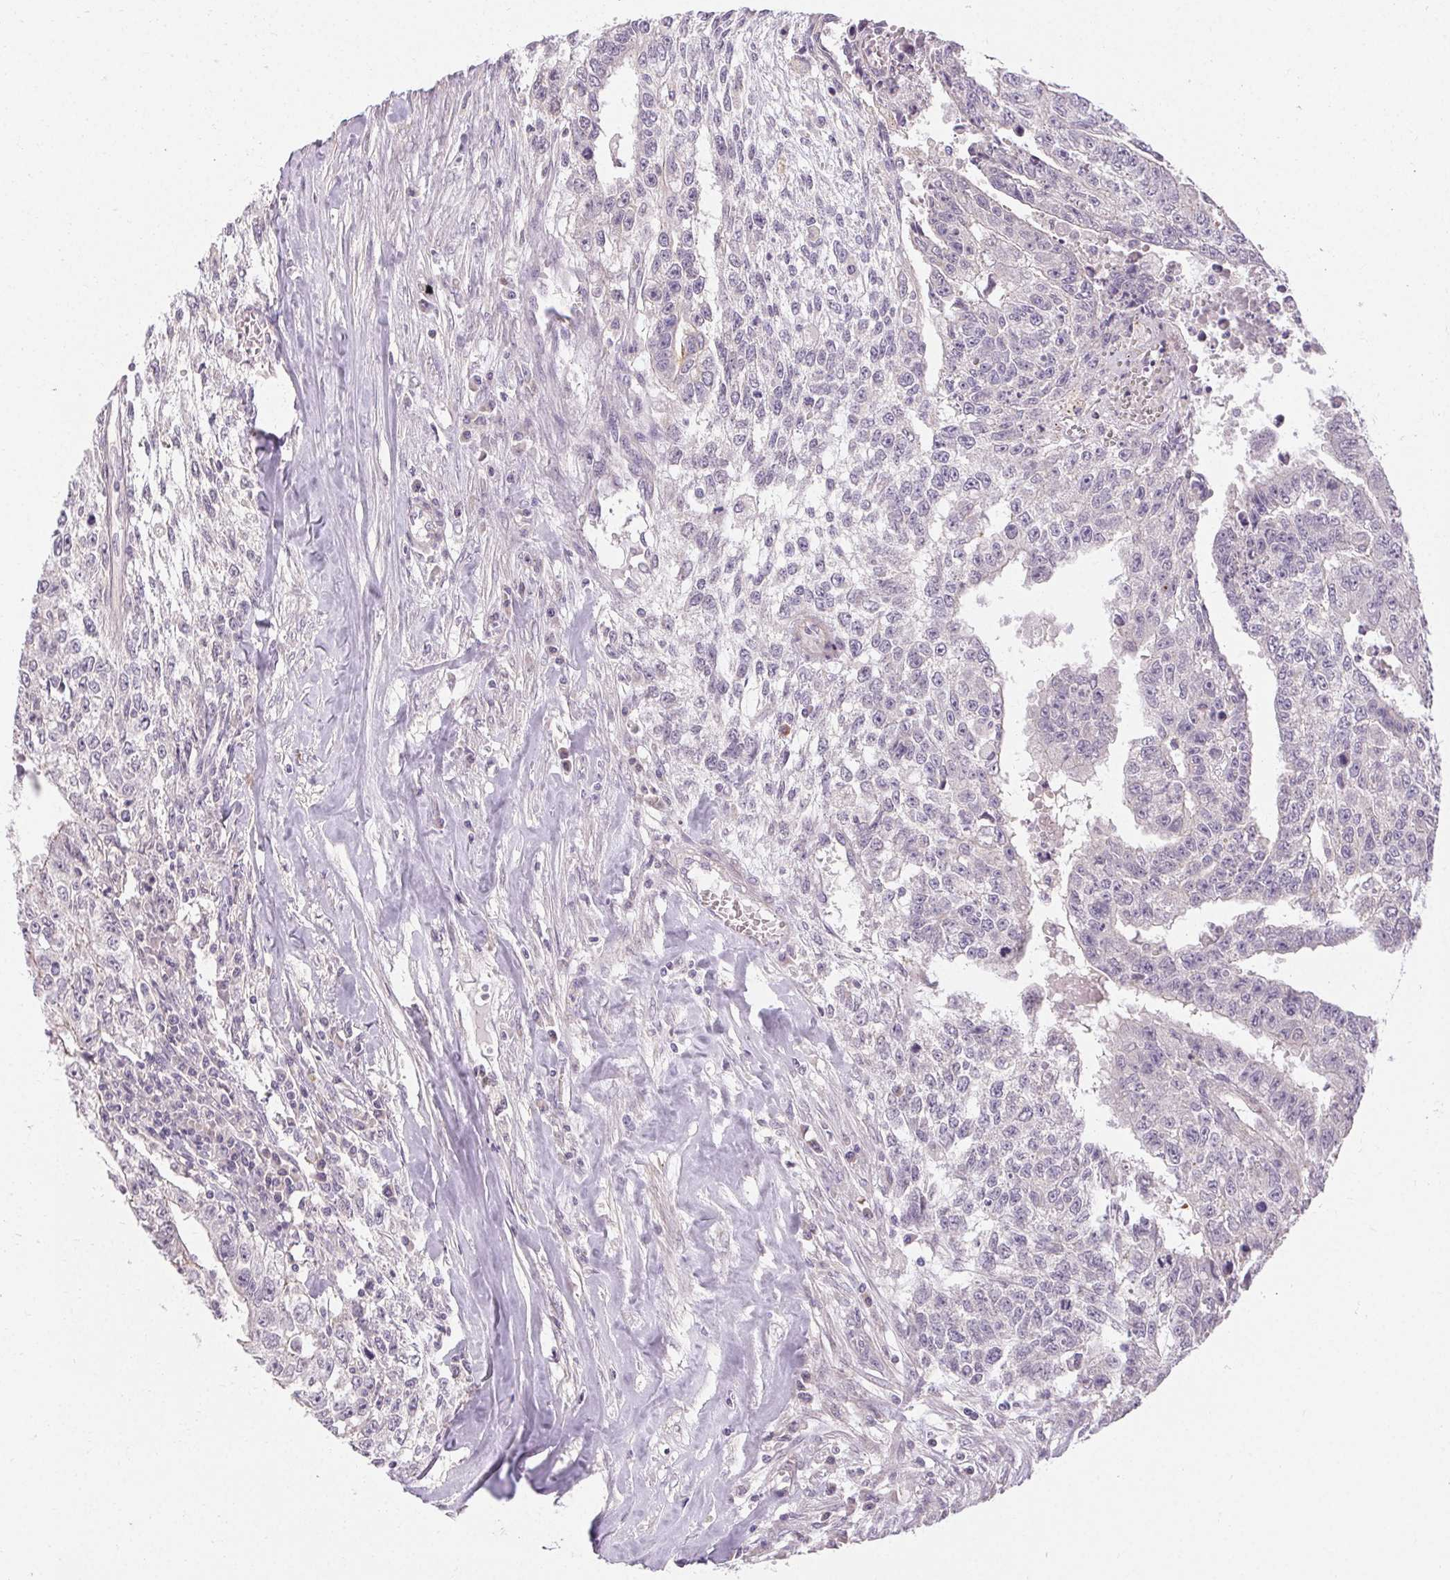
{"staining": {"intensity": "negative", "quantity": "none", "location": "none"}, "tissue": "testis cancer", "cell_type": "Tumor cells", "image_type": "cancer", "snomed": [{"axis": "morphology", "description": "Carcinoma, Embryonal, NOS"}, {"axis": "morphology", "description": "Teratoma, malignant, NOS"}, {"axis": "topography", "description": "Testis"}], "caption": "High magnification brightfield microscopy of testis teratoma (malignant) stained with DAB (3,3'-diaminobenzidine) (brown) and counterstained with hematoxylin (blue): tumor cells show no significant expression. Nuclei are stained in blue.", "gene": "TMEM52B", "patient": {"sex": "male", "age": 24}}